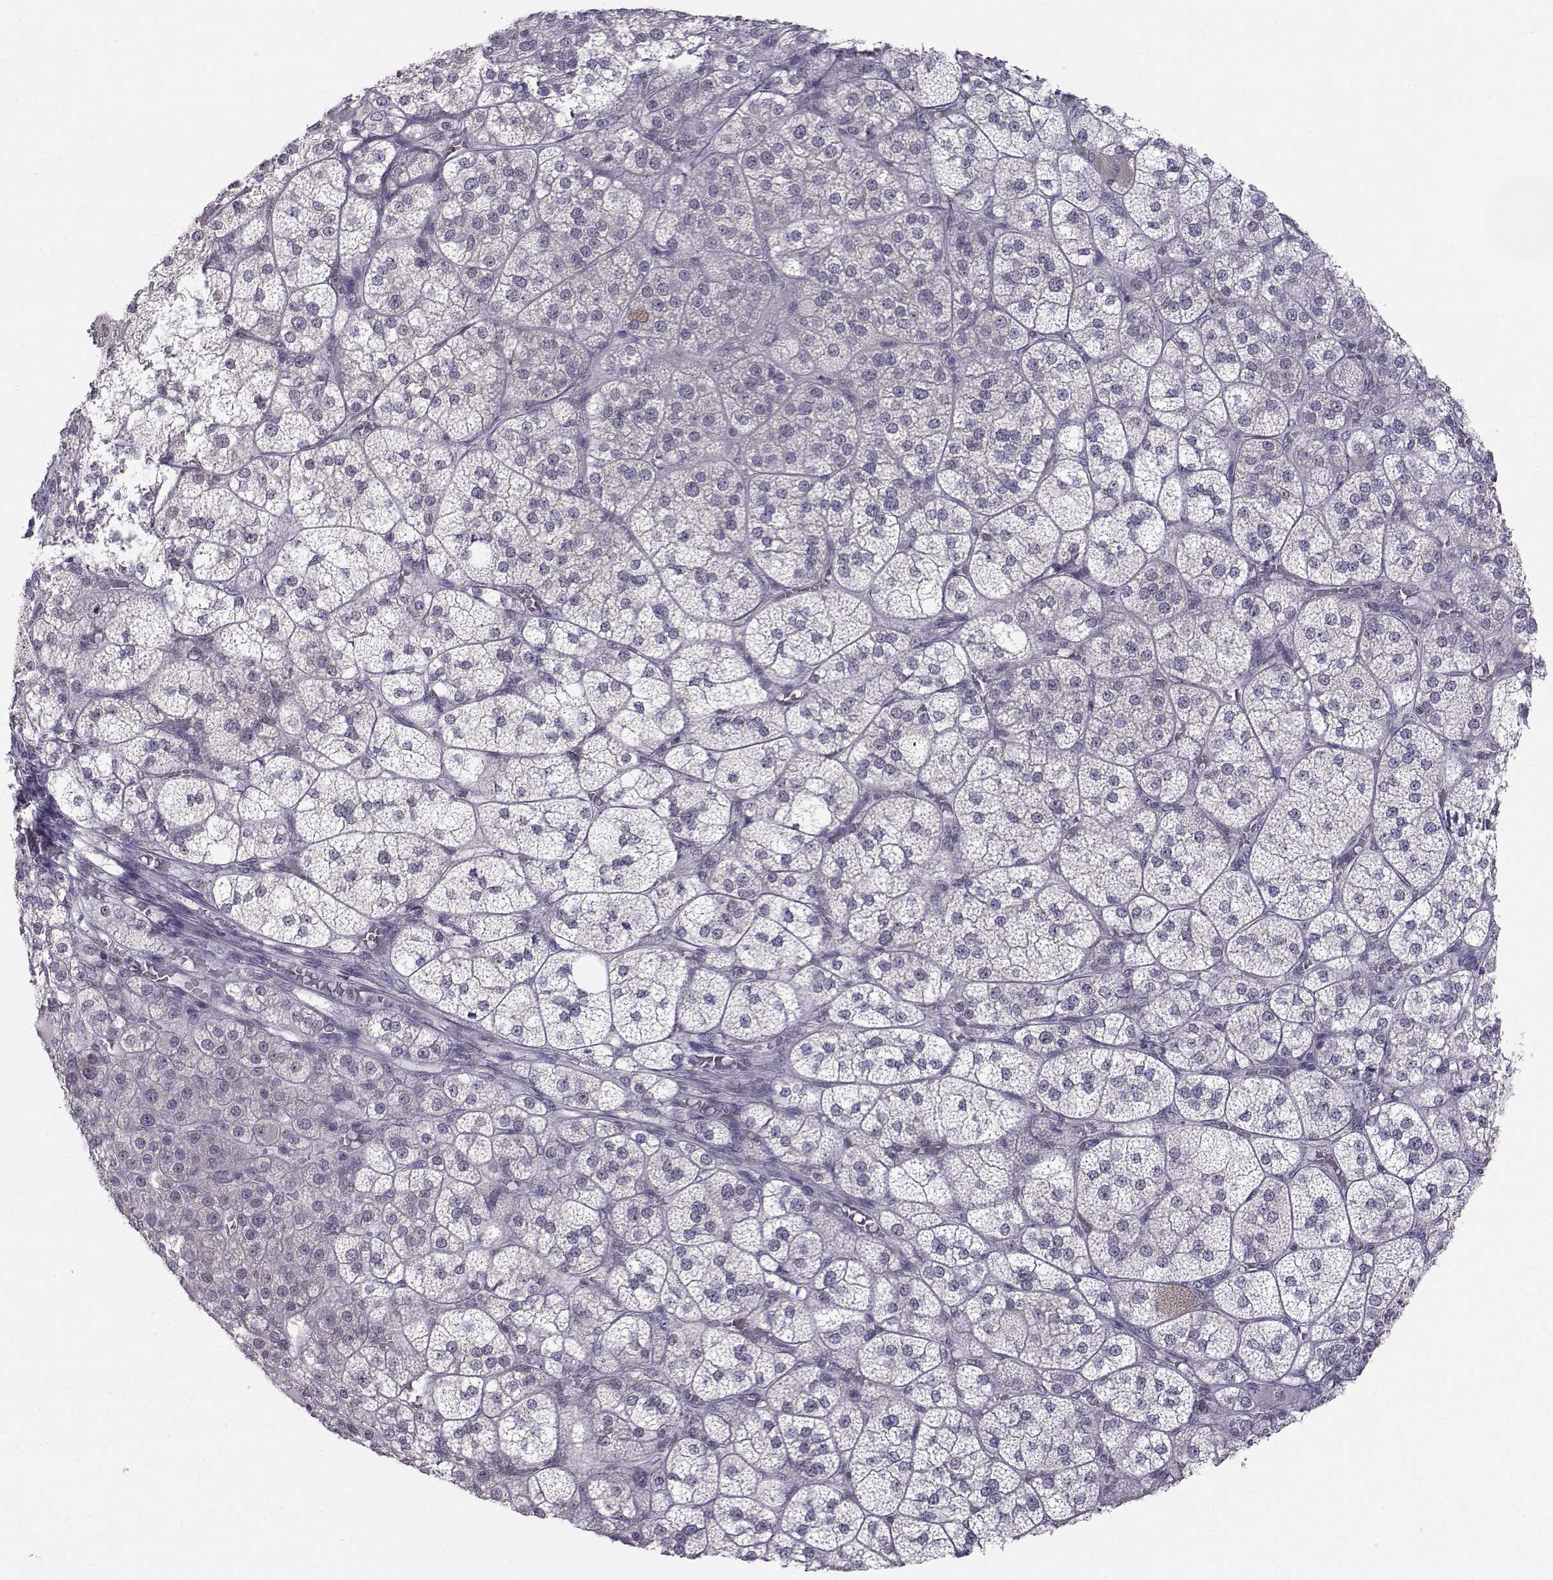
{"staining": {"intensity": "negative", "quantity": "none", "location": "none"}, "tissue": "adrenal gland", "cell_type": "Glandular cells", "image_type": "normal", "snomed": [{"axis": "morphology", "description": "Normal tissue, NOS"}, {"axis": "topography", "description": "Adrenal gland"}], "caption": "DAB (3,3'-diaminobenzidine) immunohistochemical staining of normal adrenal gland reveals no significant staining in glandular cells. (IHC, brightfield microscopy, high magnification).", "gene": "KIF13B", "patient": {"sex": "female", "age": 60}}